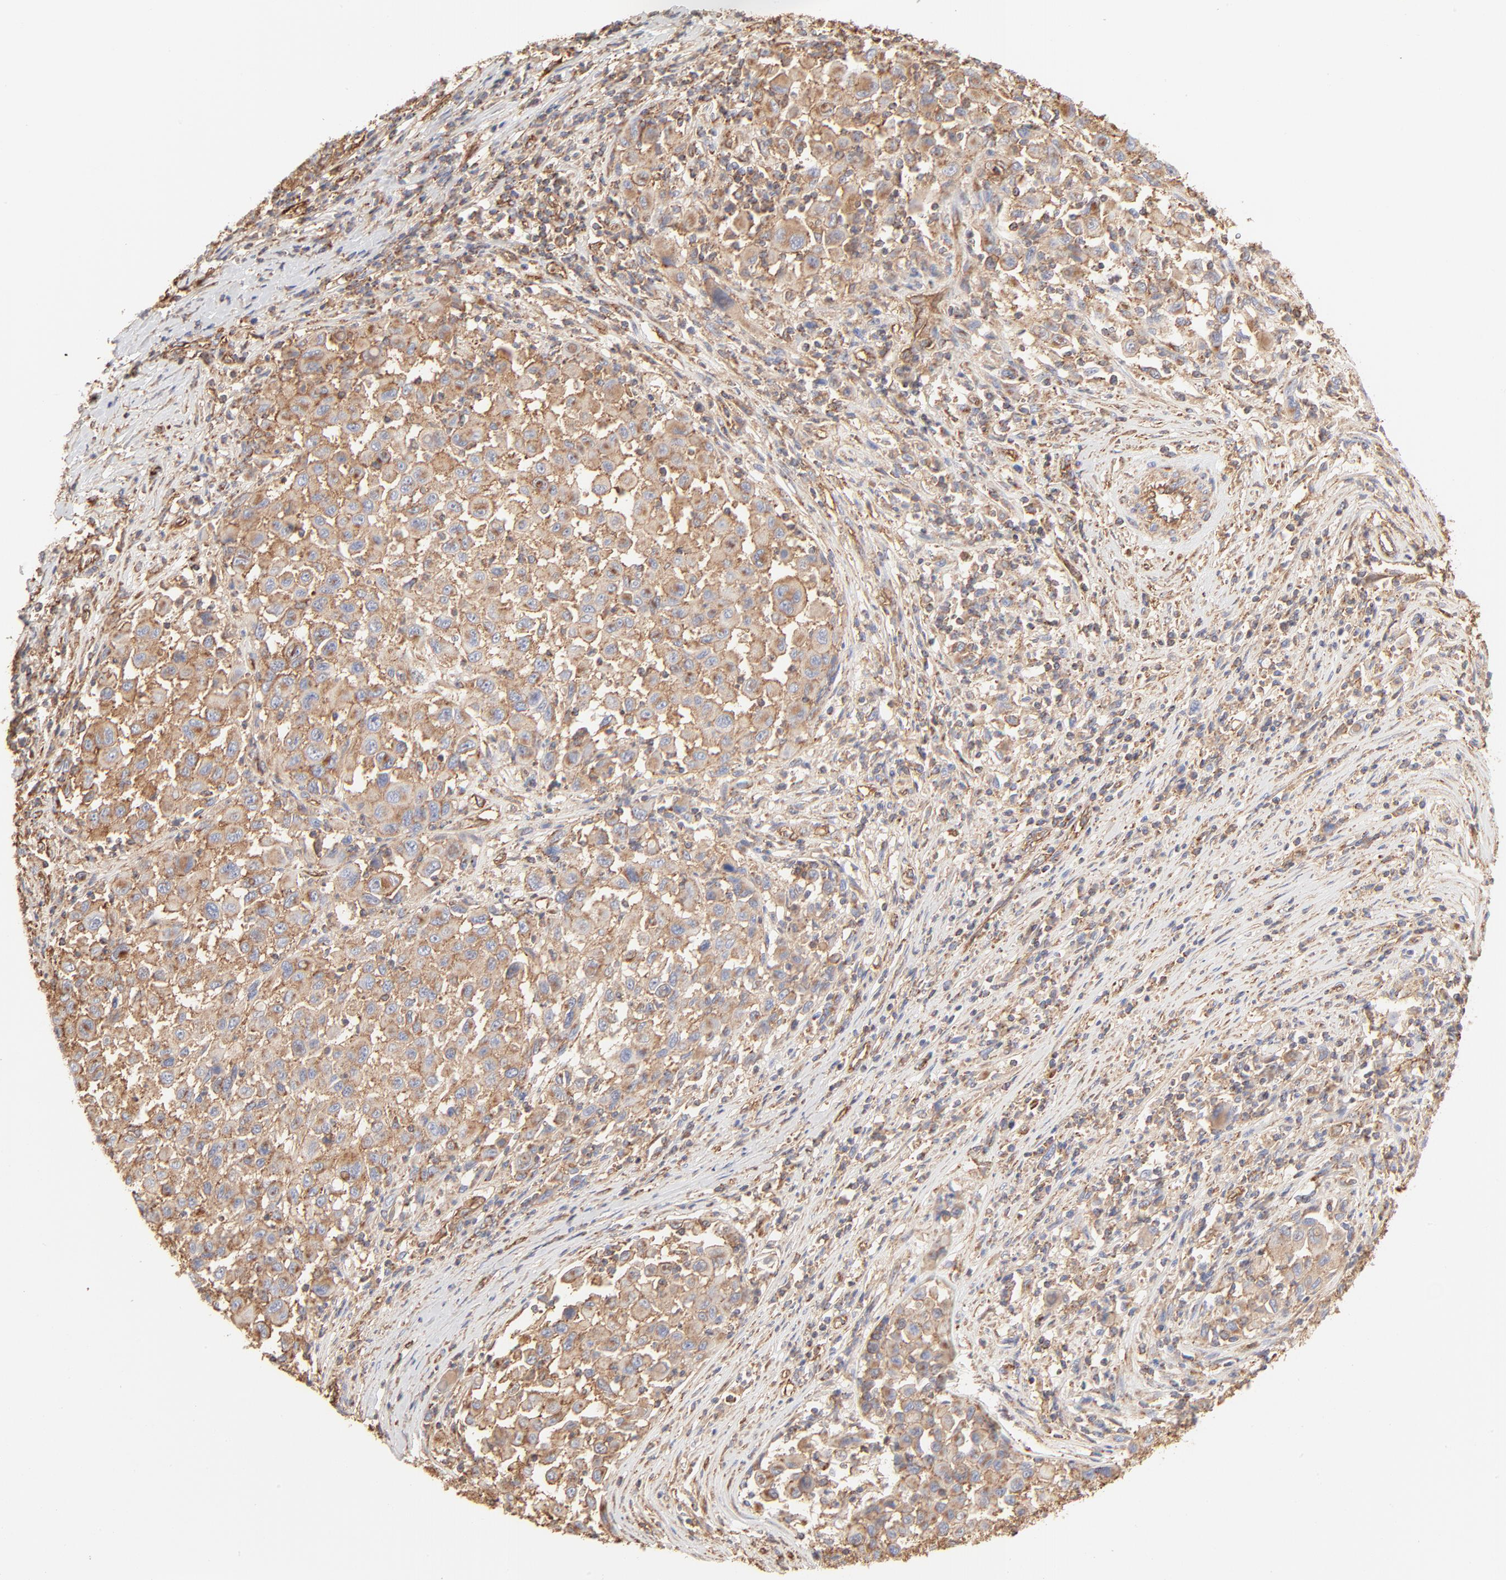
{"staining": {"intensity": "moderate", "quantity": ">75%", "location": "cytoplasmic/membranous"}, "tissue": "melanoma", "cell_type": "Tumor cells", "image_type": "cancer", "snomed": [{"axis": "morphology", "description": "Malignant melanoma, Metastatic site"}, {"axis": "topography", "description": "Lymph node"}], "caption": "Immunohistochemistry of melanoma displays medium levels of moderate cytoplasmic/membranous expression in about >75% of tumor cells. Nuclei are stained in blue.", "gene": "CLTB", "patient": {"sex": "male", "age": 61}}